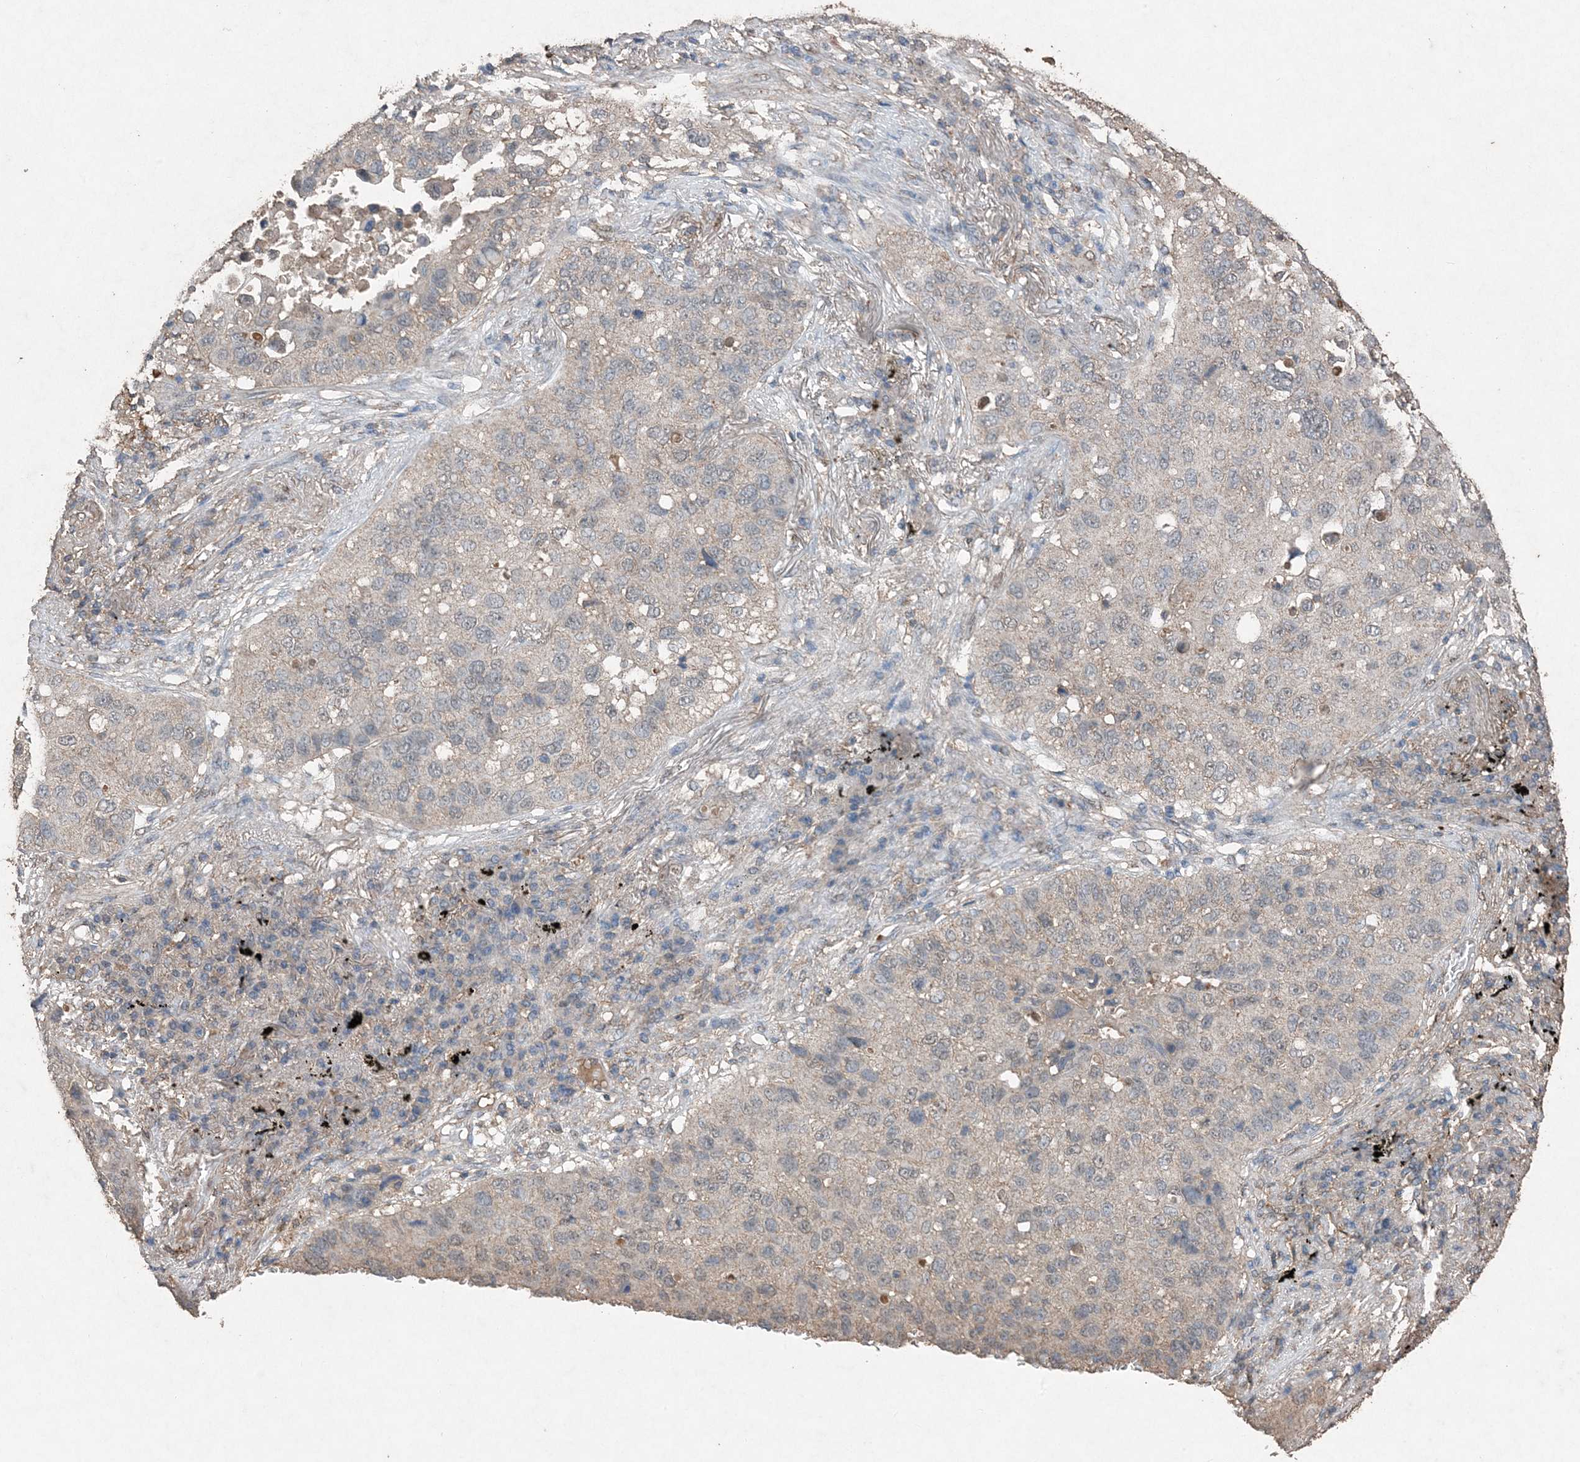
{"staining": {"intensity": "negative", "quantity": "none", "location": "none"}, "tissue": "lung cancer", "cell_type": "Tumor cells", "image_type": "cancer", "snomed": [{"axis": "morphology", "description": "Squamous cell carcinoma, NOS"}, {"axis": "topography", "description": "Lung"}], "caption": "A photomicrograph of human lung cancer (squamous cell carcinoma) is negative for staining in tumor cells.", "gene": "FCN3", "patient": {"sex": "male", "age": 57}}